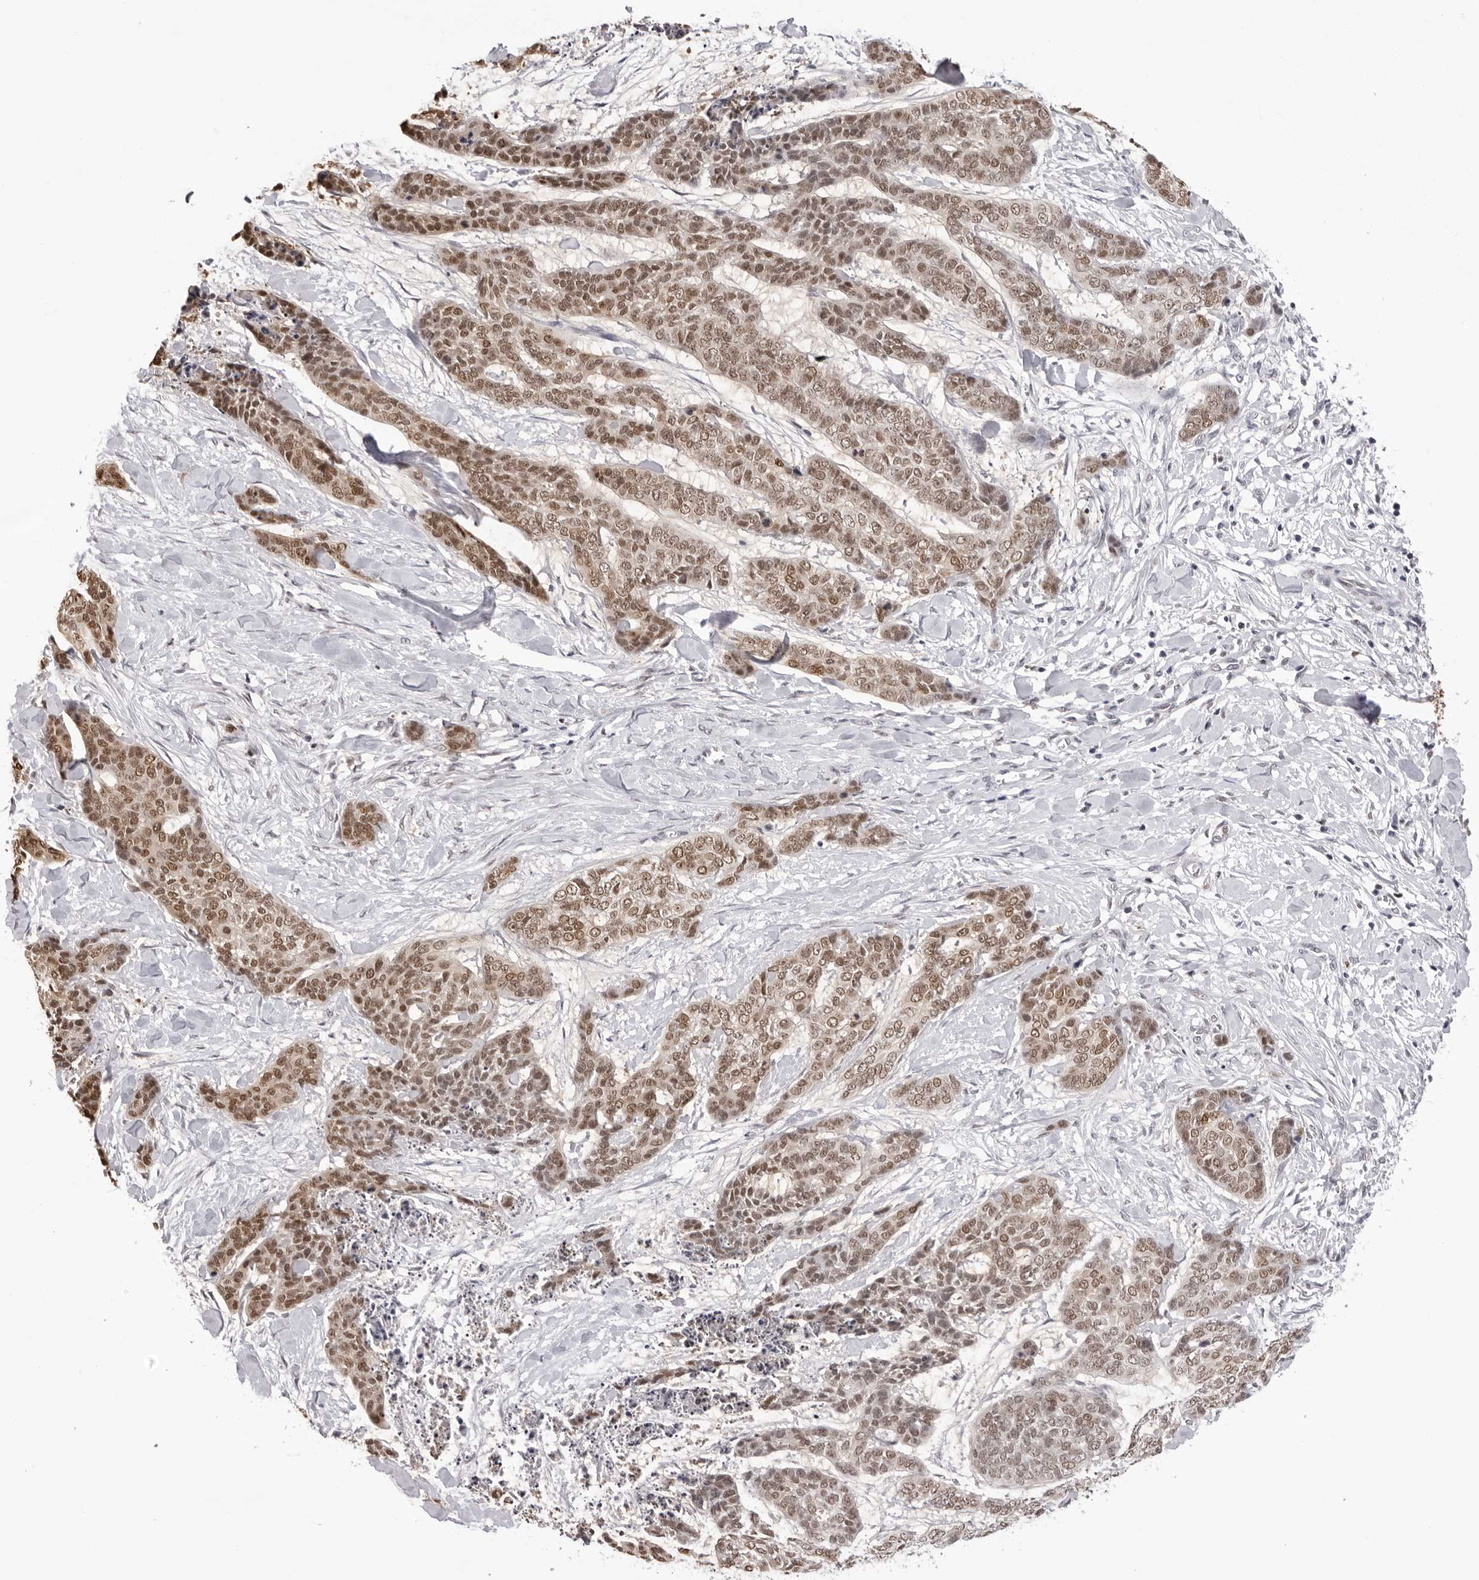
{"staining": {"intensity": "moderate", "quantity": ">75%", "location": "nuclear"}, "tissue": "skin cancer", "cell_type": "Tumor cells", "image_type": "cancer", "snomed": [{"axis": "morphology", "description": "Basal cell carcinoma"}, {"axis": "topography", "description": "Skin"}], "caption": "Immunohistochemistry (IHC) (DAB (3,3'-diaminobenzidine)) staining of skin basal cell carcinoma displays moderate nuclear protein positivity in about >75% of tumor cells.", "gene": "HSPA4", "patient": {"sex": "female", "age": 64}}